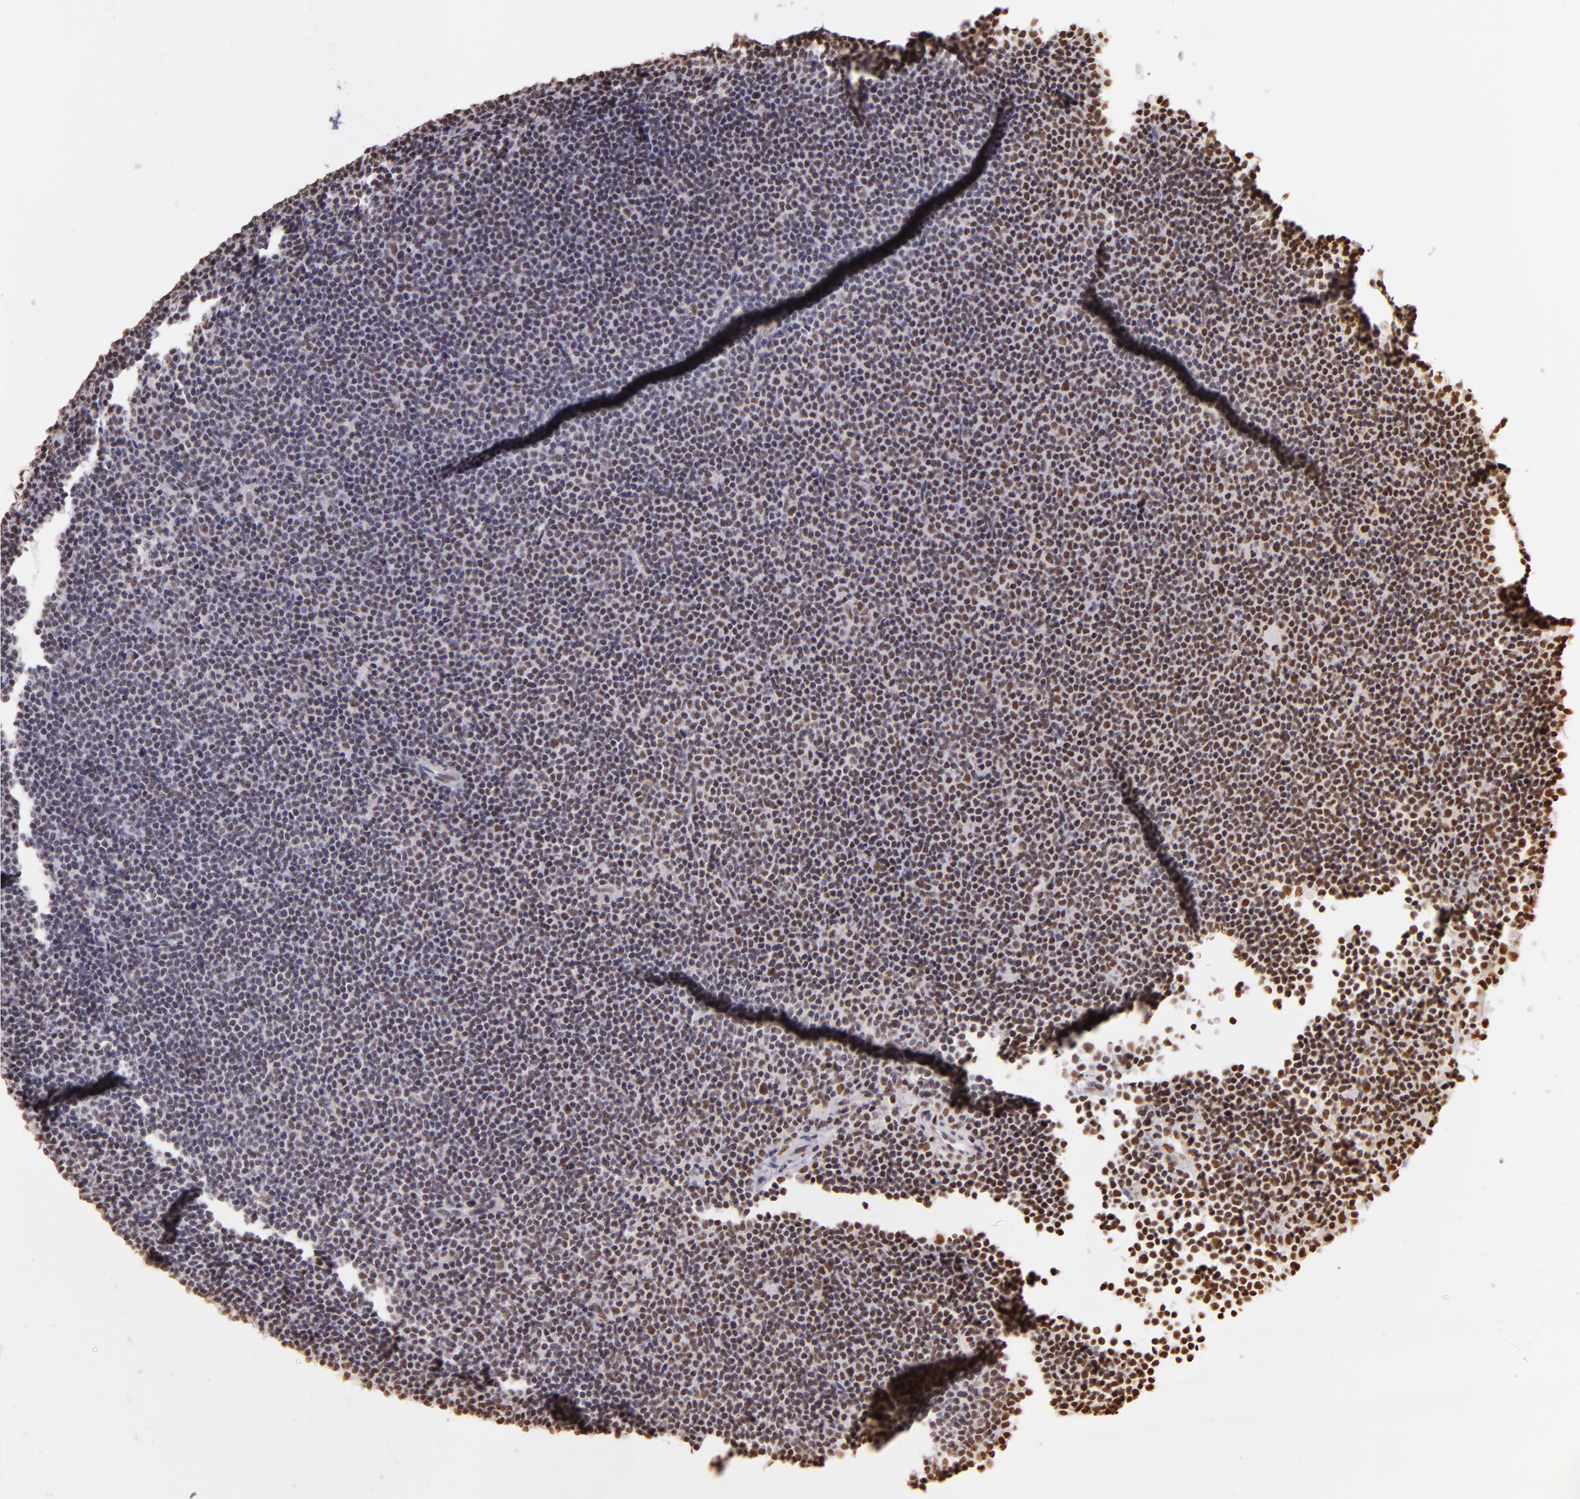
{"staining": {"intensity": "weak", "quantity": "25%-75%", "location": "nuclear"}, "tissue": "lymphoma", "cell_type": "Tumor cells", "image_type": "cancer", "snomed": [{"axis": "morphology", "description": "Malignant lymphoma, non-Hodgkin's type, Low grade"}, {"axis": "topography", "description": "Lymph node"}], "caption": "The photomicrograph demonstrates staining of lymphoma, revealing weak nuclear protein expression (brown color) within tumor cells. The staining was performed using DAB (3,3'-diaminobenzidine), with brown indicating positive protein expression. Nuclei are stained blue with hematoxylin.", "gene": "PAPOLA", "patient": {"sex": "female", "age": 69}}